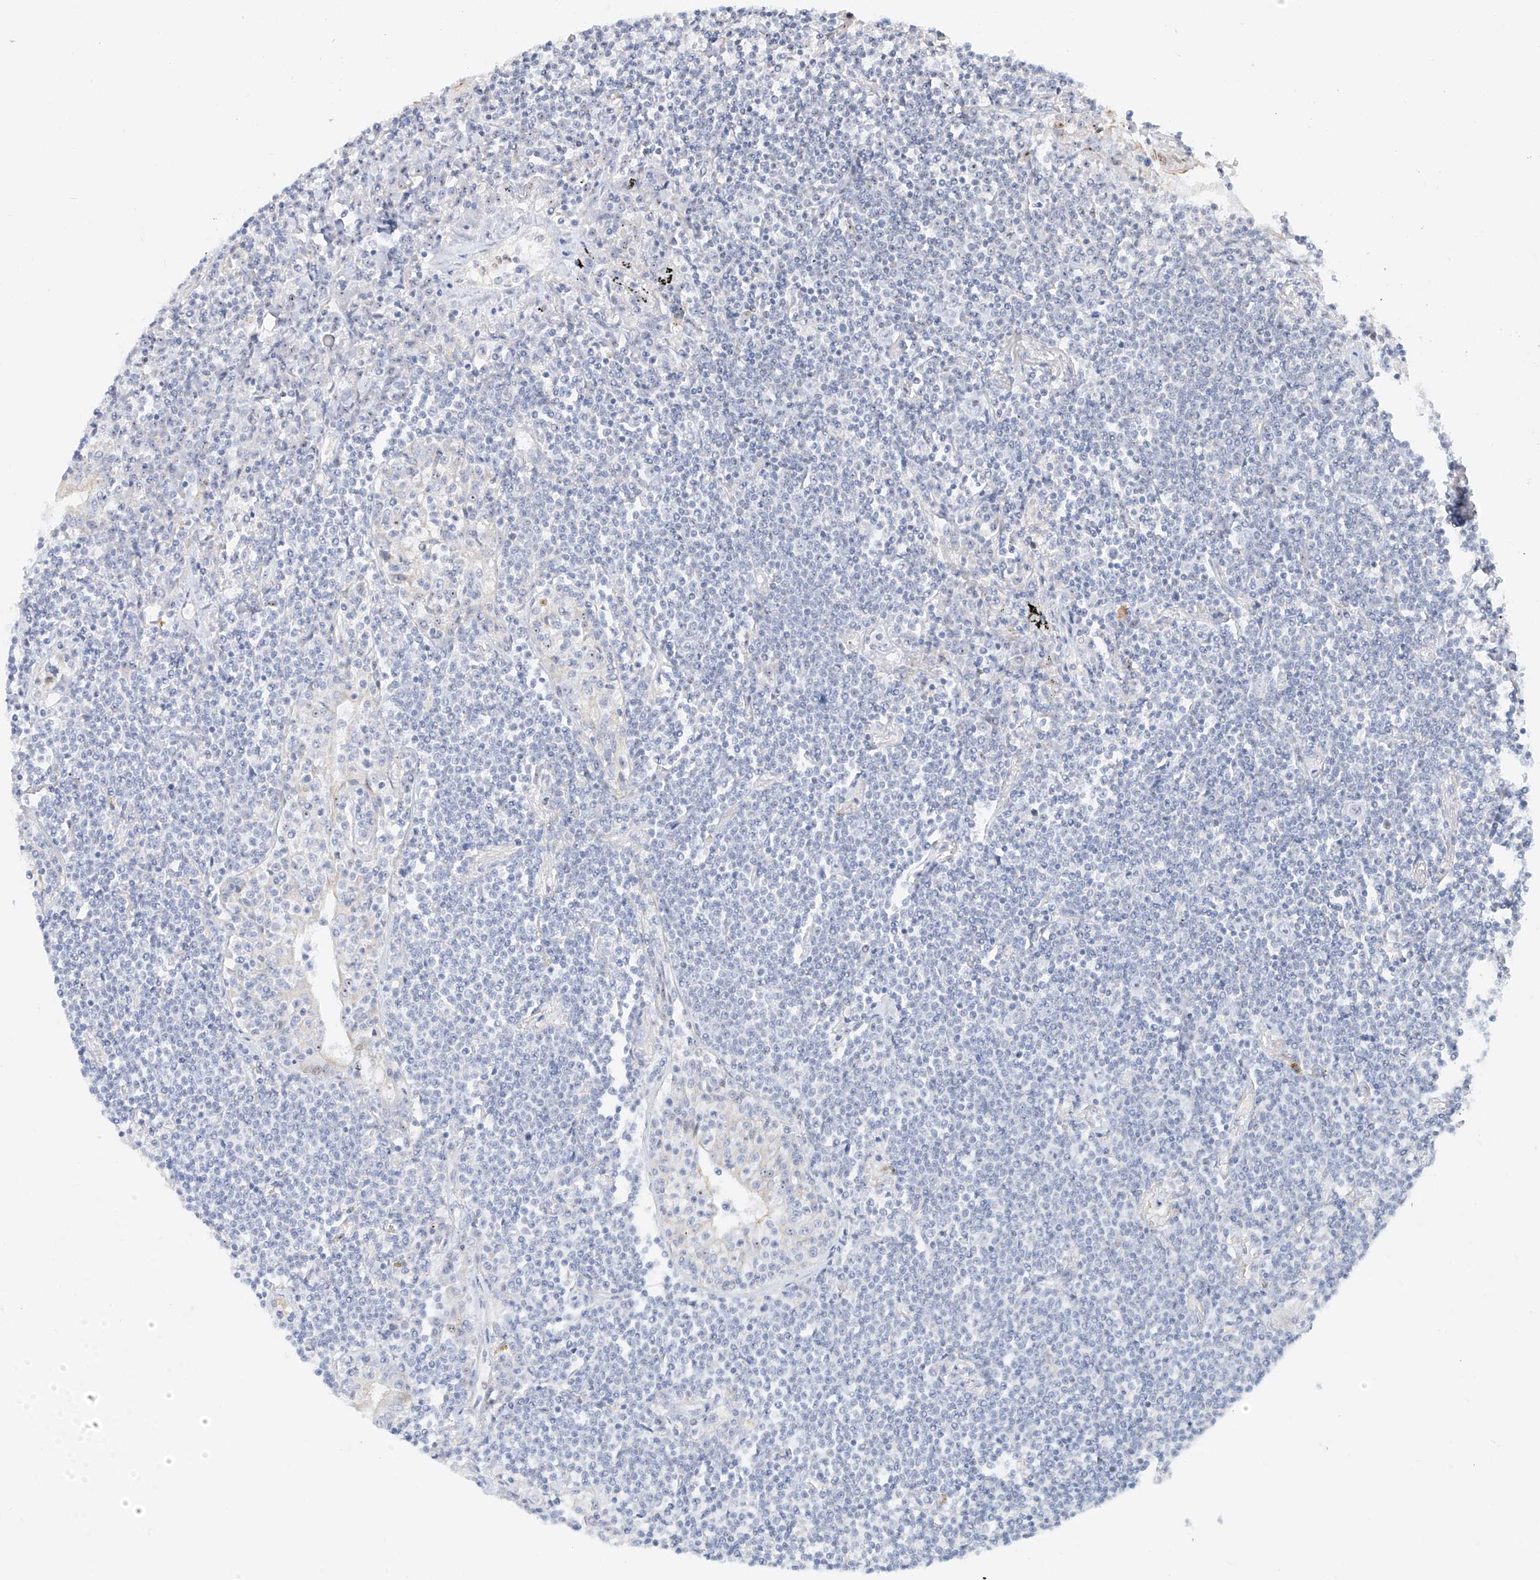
{"staining": {"intensity": "negative", "quantity": "none", "location": "none"}, "tissue": "lymphoma", "cell_type": "Tumor cells", "image_type": "cancer", "snomed": [{"axis": "morphology", "description": "Malignant lymphoma, non-Hodgkin's type, Low grade"}, {"axis": "topography", "description": "Lung"}], "caption": "This is an immunohistochemistry (IHC) histopathology image of human low-grade malignant lymphoma, non-Hodgkin's type. There is no staining in tumor cells.", "gene": "SNU13", "patient": {"sex": "female", "age": 71}}